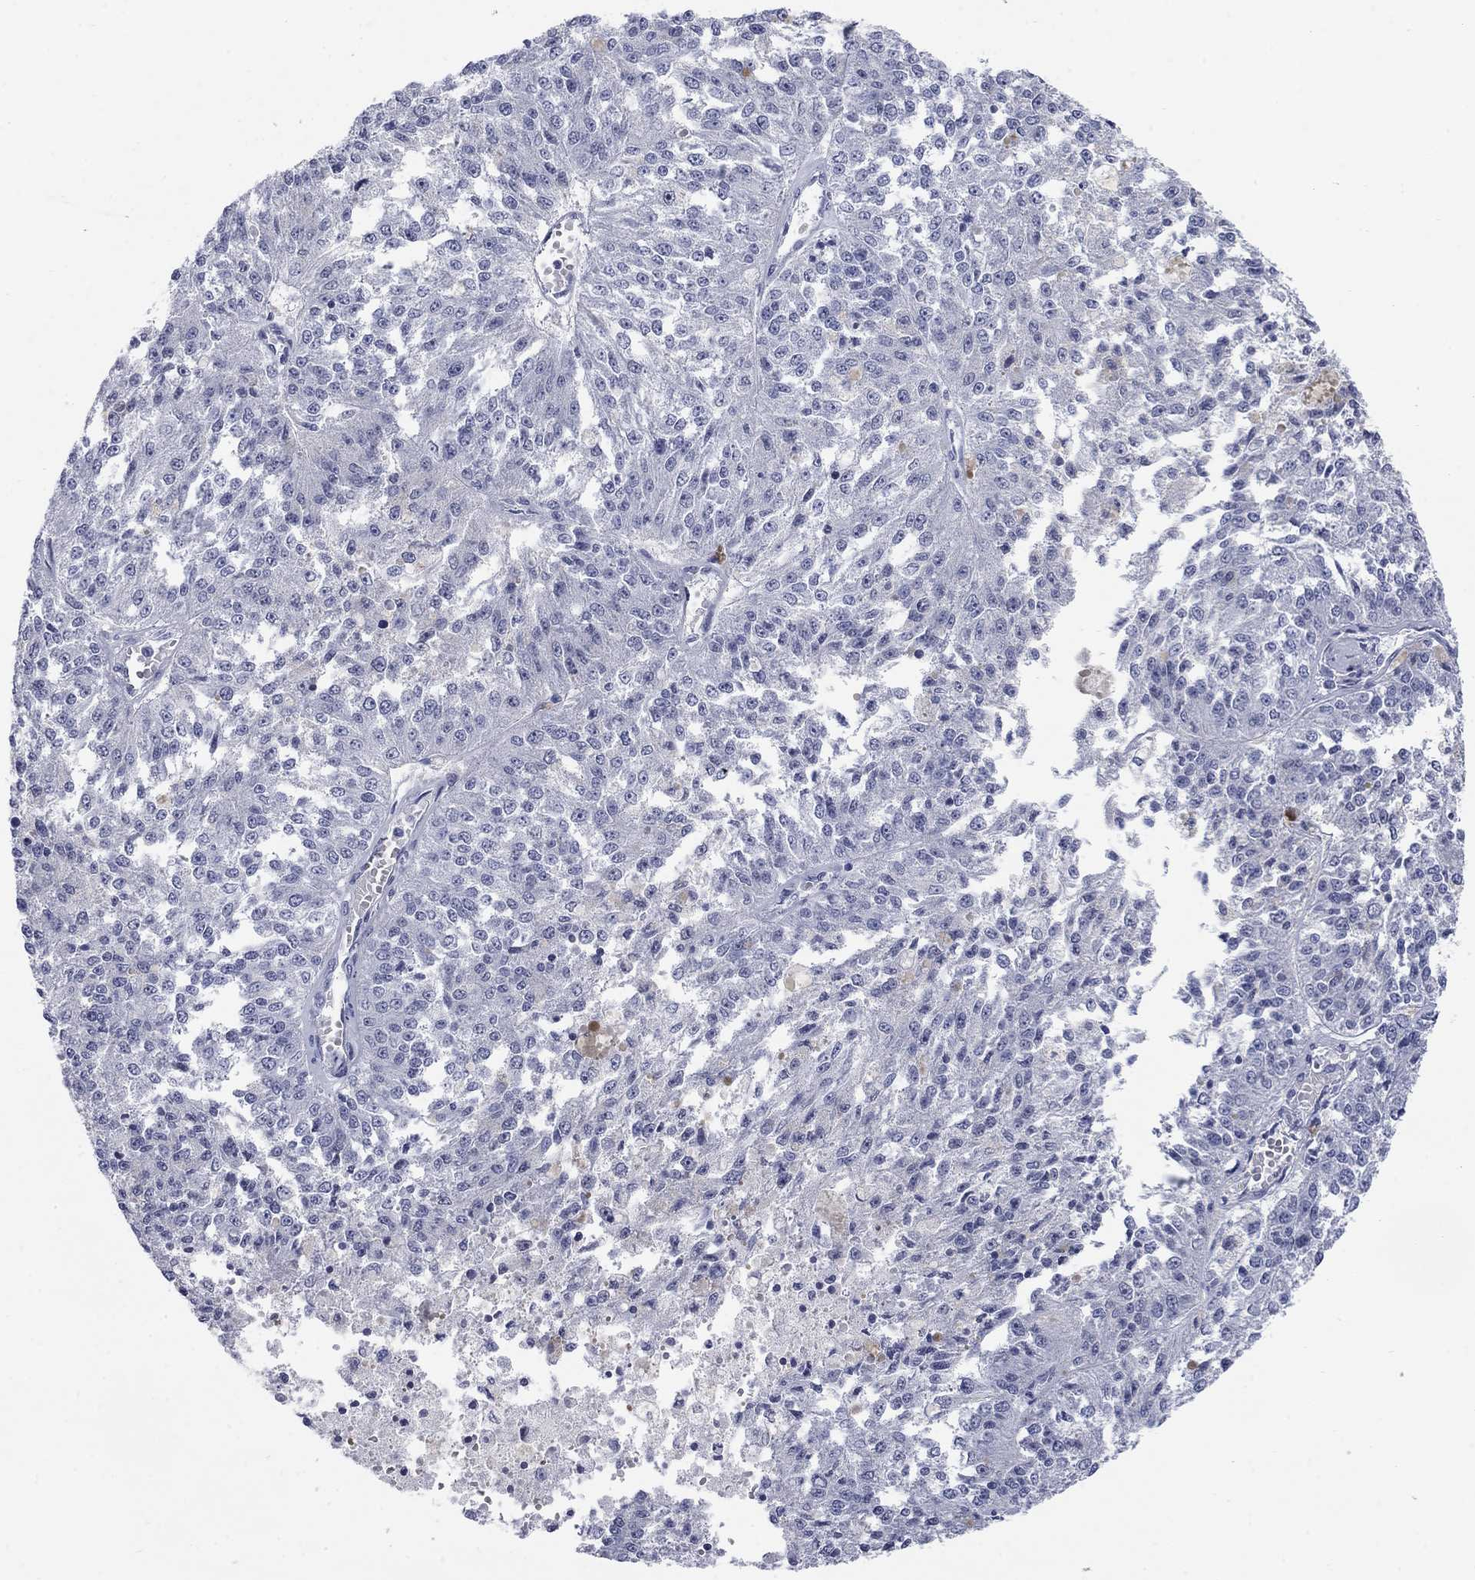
{"staining": {"intensity": "negative", "quantity": "none", "location": "none"}, "tissue": "melanoma", "cell_type": "Tumor cells", "image_type": "cancer", "snomed": [{"axis": "morphology", "description": "Malignant melanoma, Metastatic site"}, {"axis": "topography", "description": "Lymph node"}], "caption": "IHC image of melanoma stained for a protein (brown), which displays no staining in tumor cells.", "gene": "ATP6V1G2", "patient": {"sex": "female", "age": 64}}